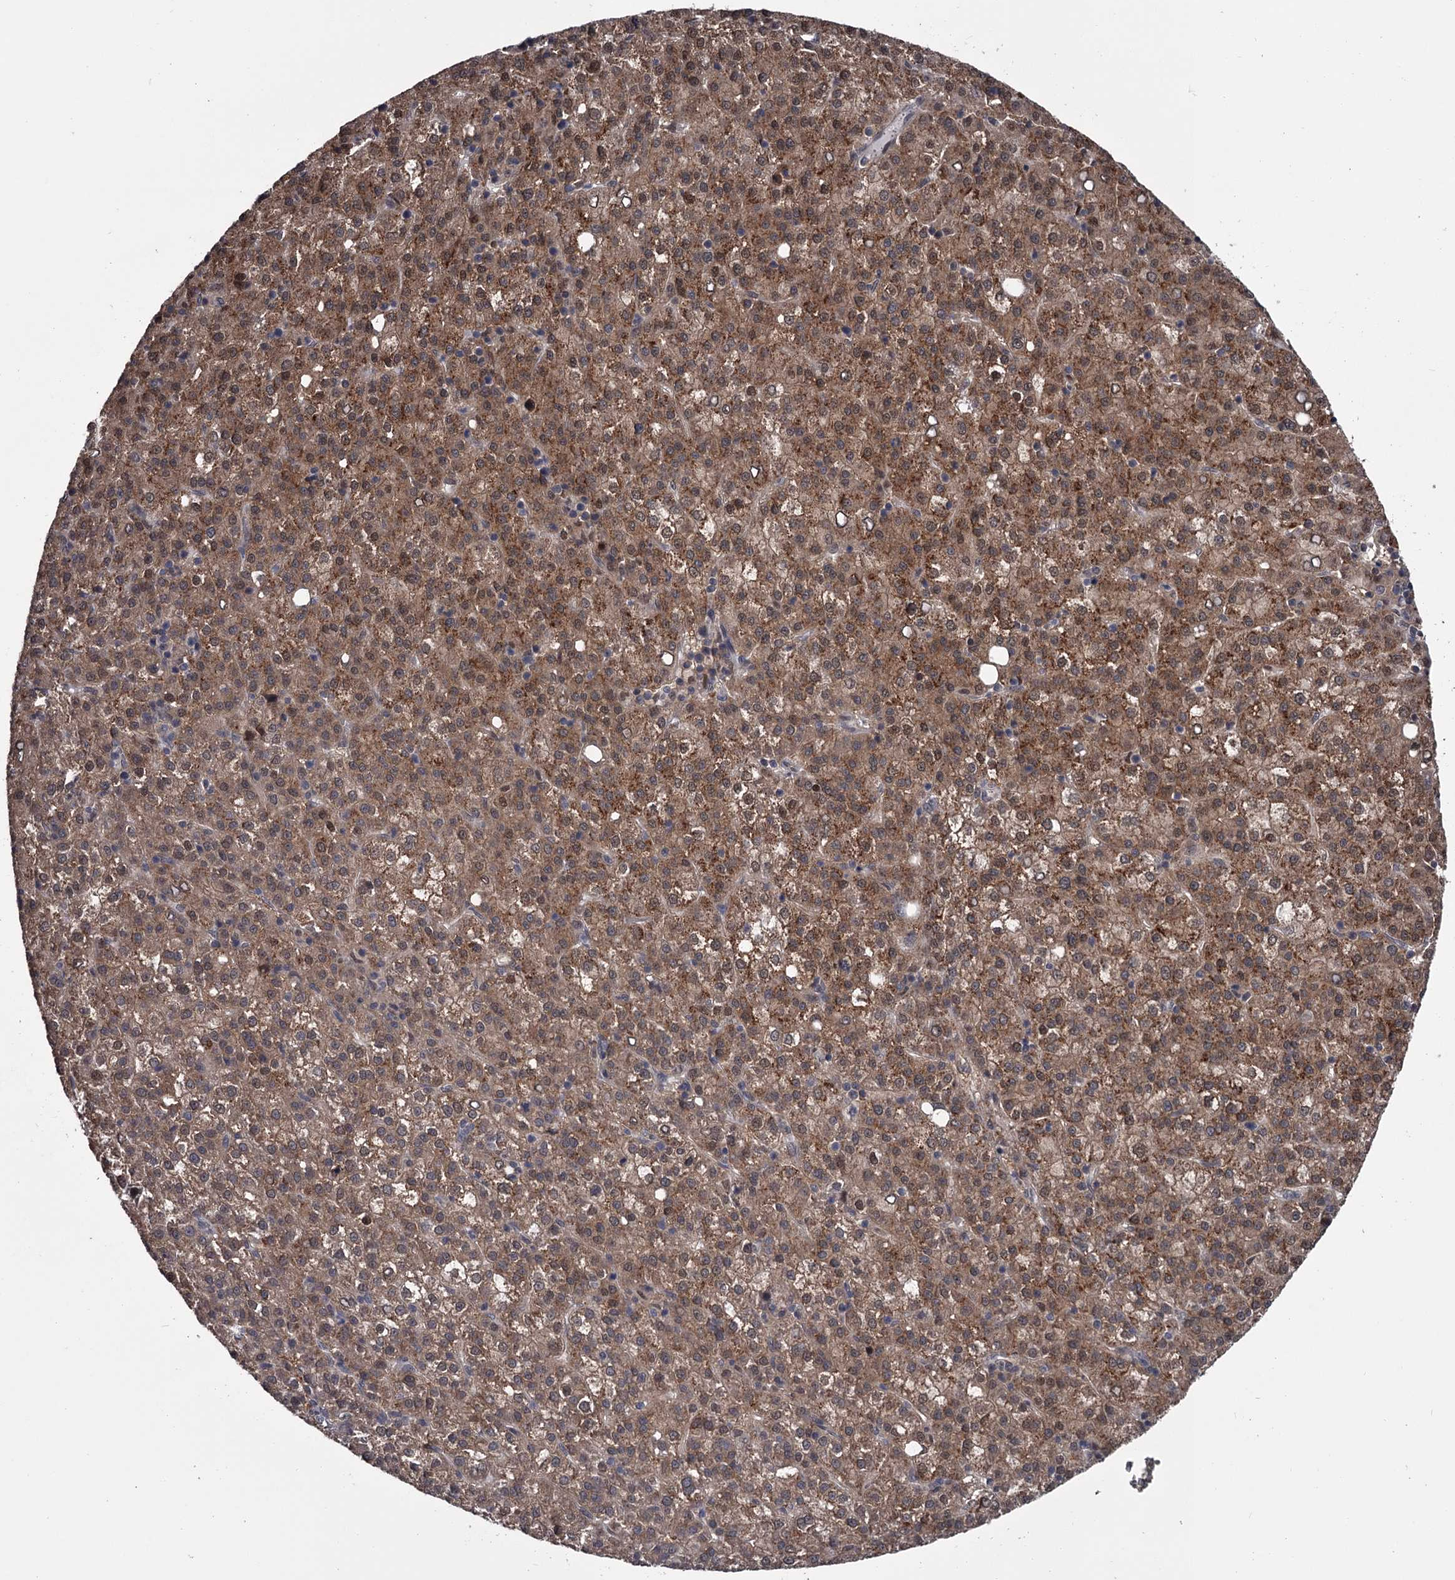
{"staining": {"intensity": "moderate", "quantity": ">75%", "location": "cytoplasmic/membranous"}, "tissue": "liver cancer", "cell_type": "Tumor cells", "image_type": "cancer", "snomed": [{"axis": "morphology", "description": "Carcinoma, Hepatocellular, NOS"}, {"axis": "topography", "description": "Liver"}], "caption": "Brown immunohistochemical staining in human liver cancer exhibits moderate cytoplasmic/membranous positivity in approximately >75% of tumor cells.", "gene": "DAO", "patient": {"sex": "female", "age": 58}}